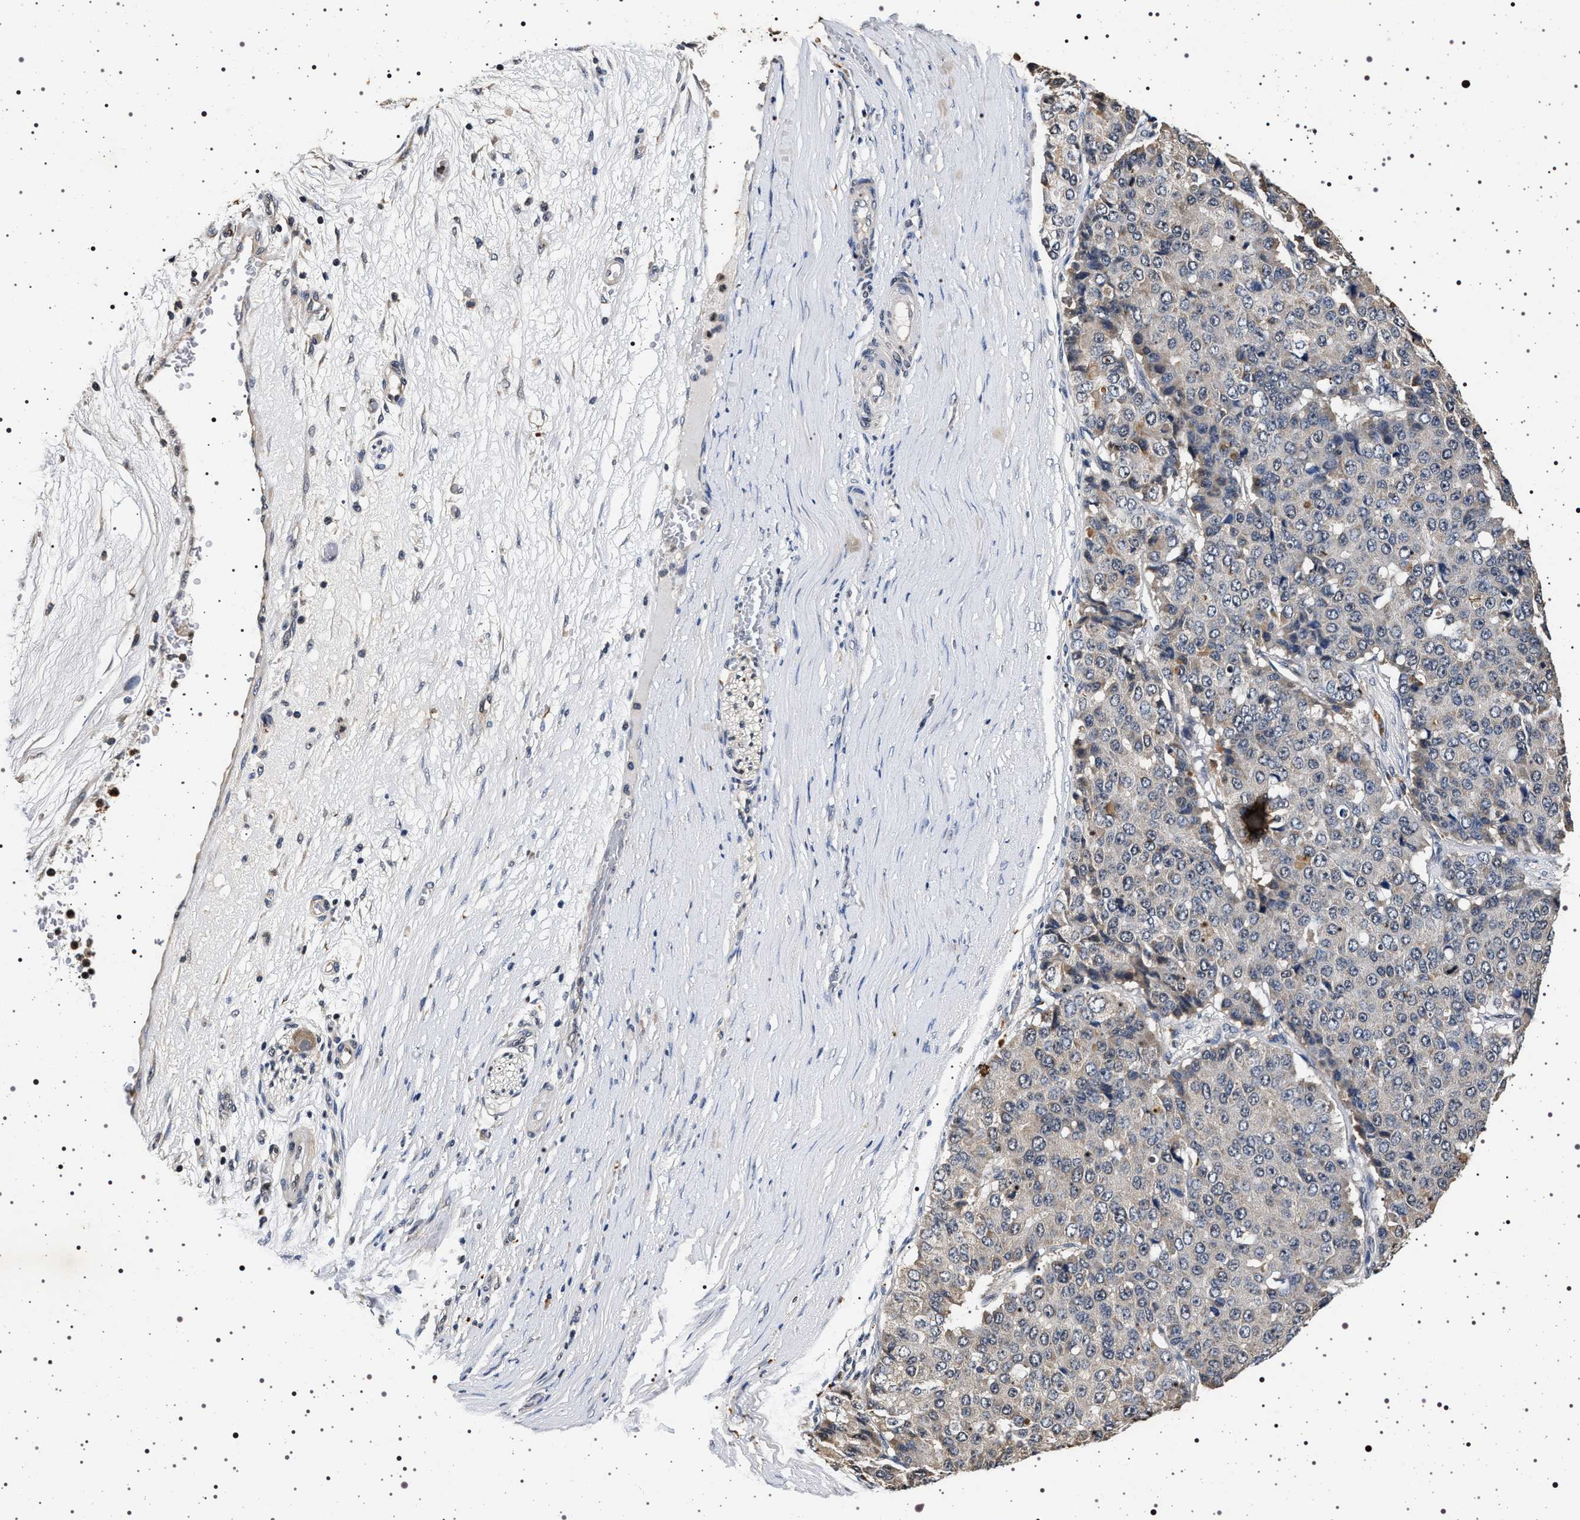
{"staining": {"intensity": "negative", "quantity": "none", "location": "none"}, "tissue": "pancreatic cancer", "cell_type": "Tumor cells", "image_type": "cancer", "snomed": [{"axis": "morphology", "description": "Adenocarcinoma, NOS"}, {"axis": "topography", "description": "Pancreas"}], "caption": "Human adenocarcinoma (pancreatic) stained for a protein using immunohistochemistry (IHC) reveals no expression in tumor cells.", "gene": "CDKN1B", "patient": {"sex": "male", "age": 50}}